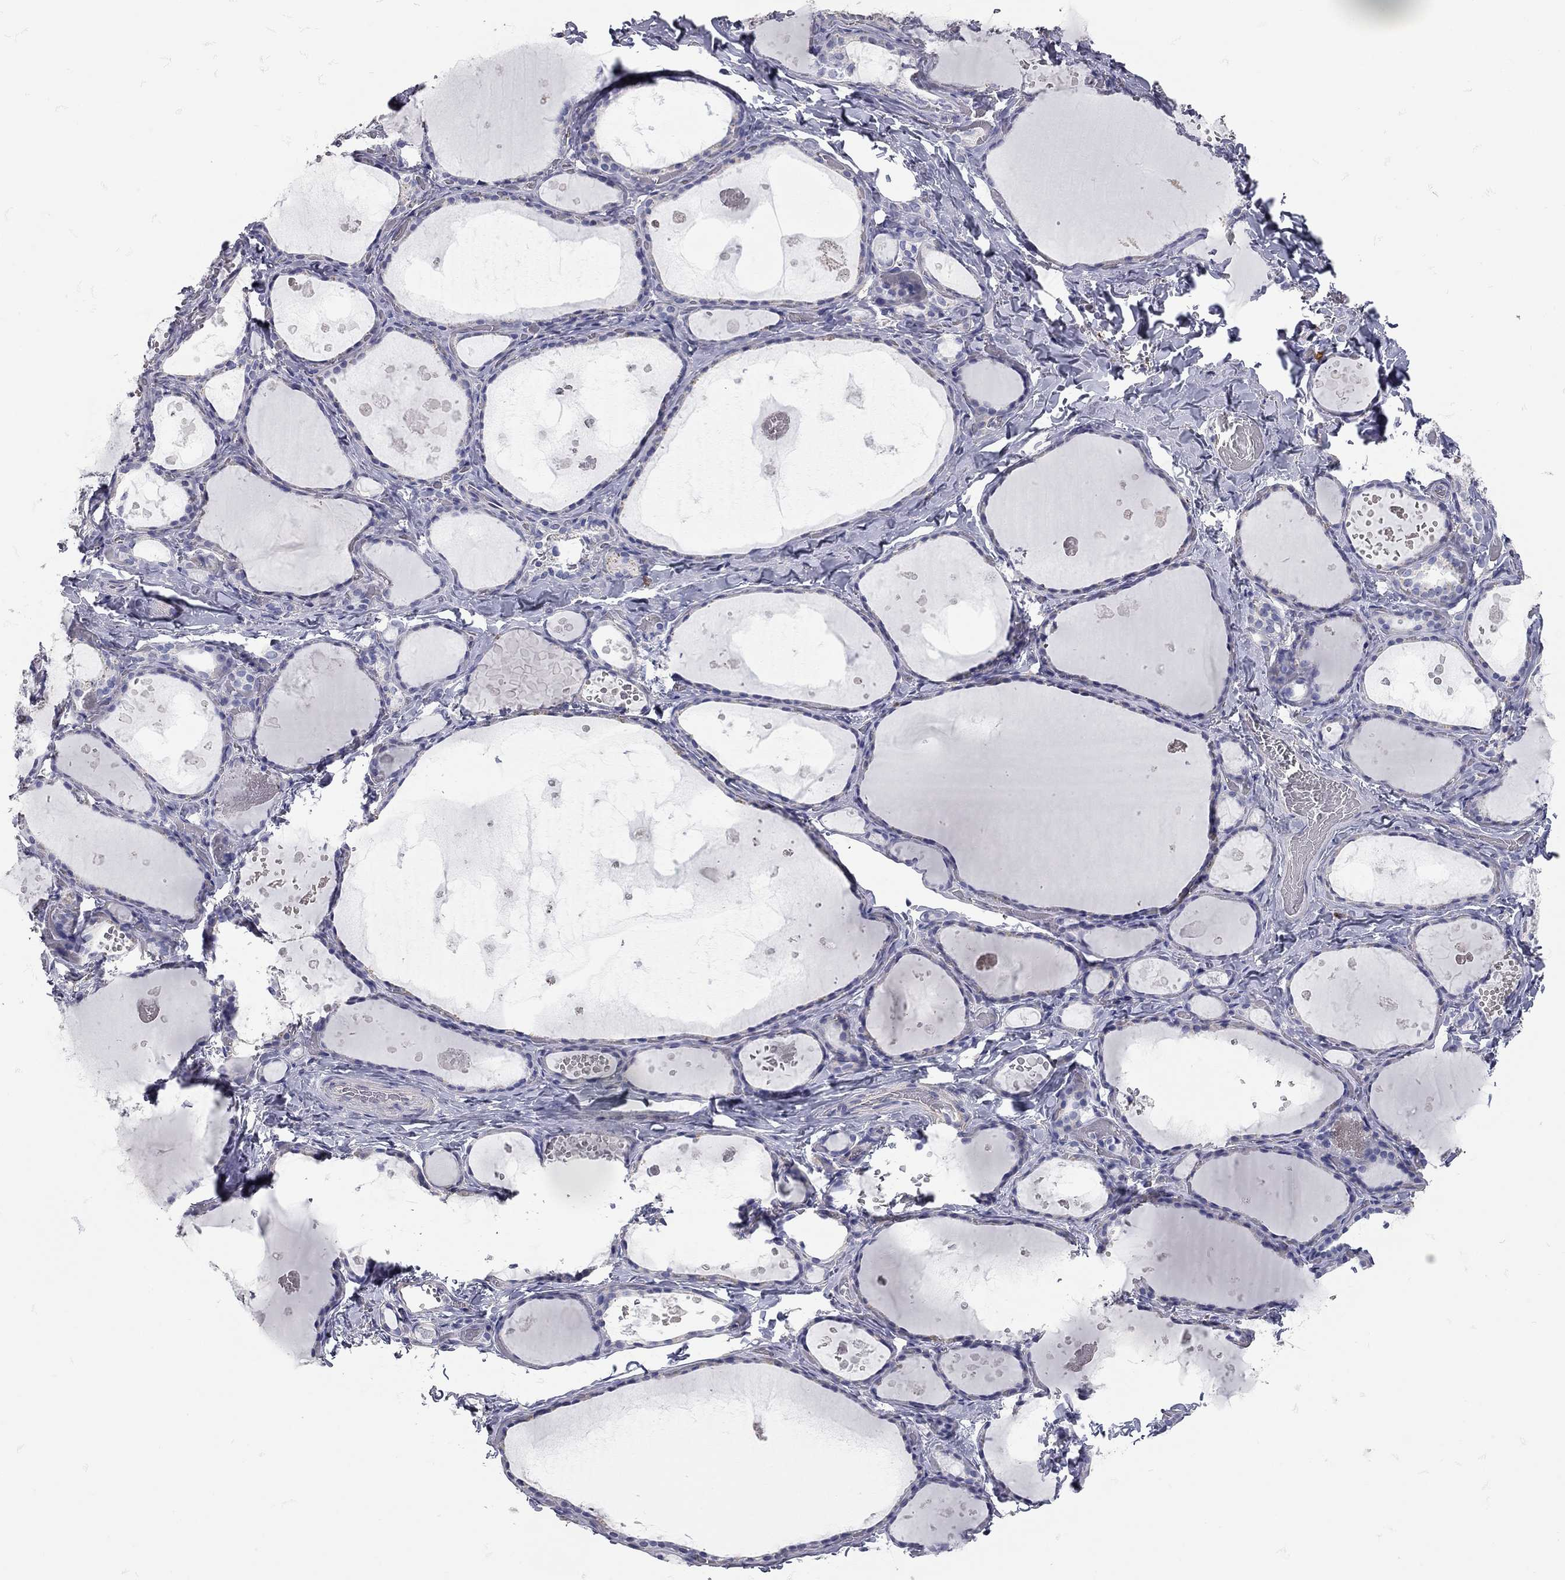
{"staining": {"intensity": "negative", "quantity": "none", "location": "none"}, "tissue": "thyroid gland", "cell_type": "Glandular cells", "image_type": "normal", "snomed": [{"axis": "morphology", "description": "Normal tissue, NOS"}, {"axis": "topography", "description": "Thyroid gland"}], "caption": "An immunohistochemistry (IHC) image of normal thyroid gland is shown. There is no staining in glandular cells of thyroid gland. (Stains: DAB IHC with hematoxylin counter stain, Microscopy: brightfield microscopy at high magnification).", "gene": "C10orf90", "patient": {"sex": "female", "age": 56}}